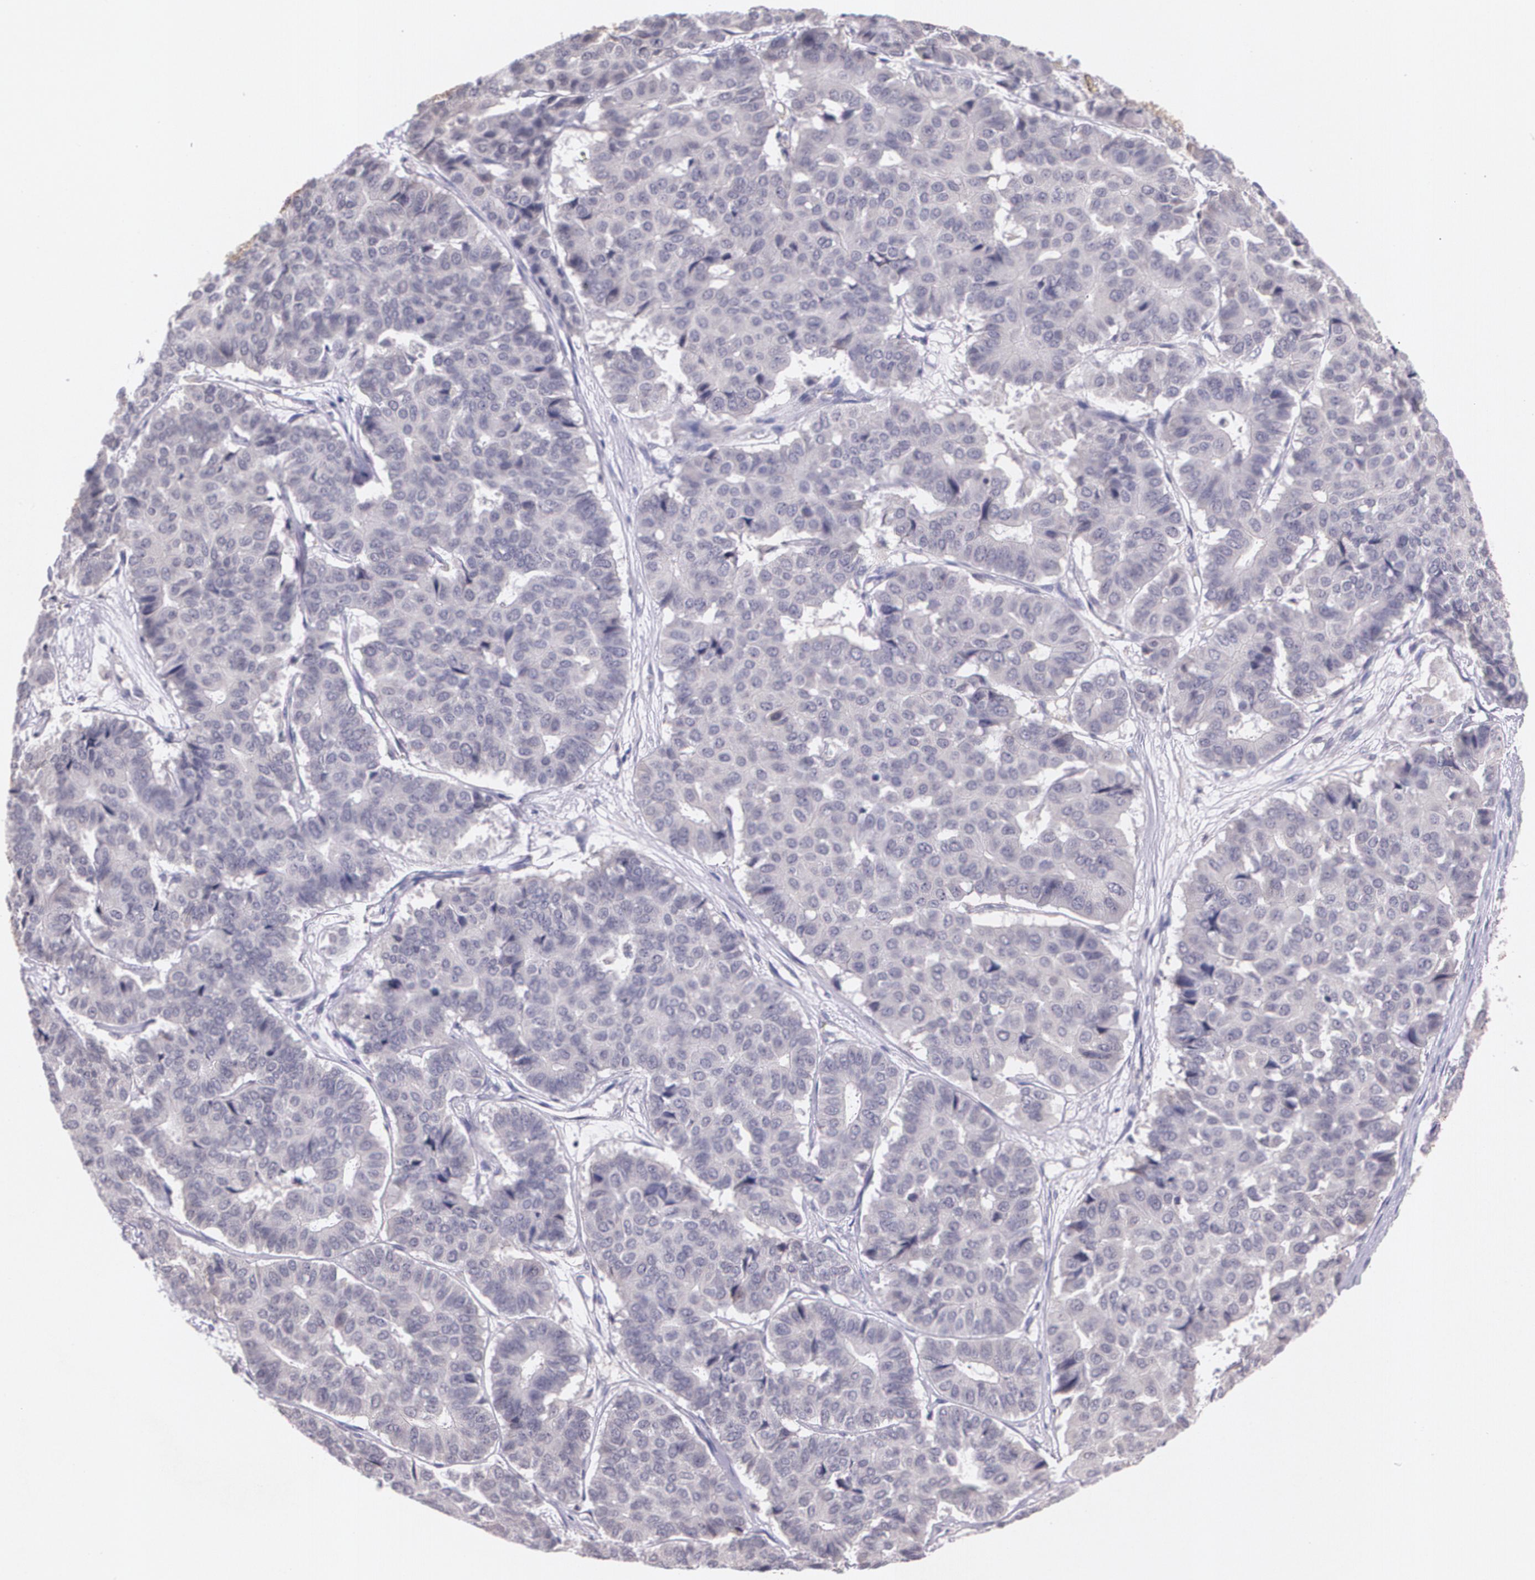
{"staining": {"intensity": "negative", "quantity": "none", "location": "none"}, "tissue": "pancreatic cancer", "cell_type": "Tumor cells", "image_type": "cancer", "snomed": [{"axis": "morphology", "description": "Adenocarcinoma, NOS"}, {"axis": "topography", "description": "Pancreas"}], "caption": "Image shows no protein positivity in tumor cells of pancreatic cancer (adenocarcinoma) tissue. (DAB (3,3'-diaminobenzidine) IHC visualized using brightfield microscopy, high magnification).", "gene": "TM4SF1", "patient": {"sex": "male", "age": 50}}